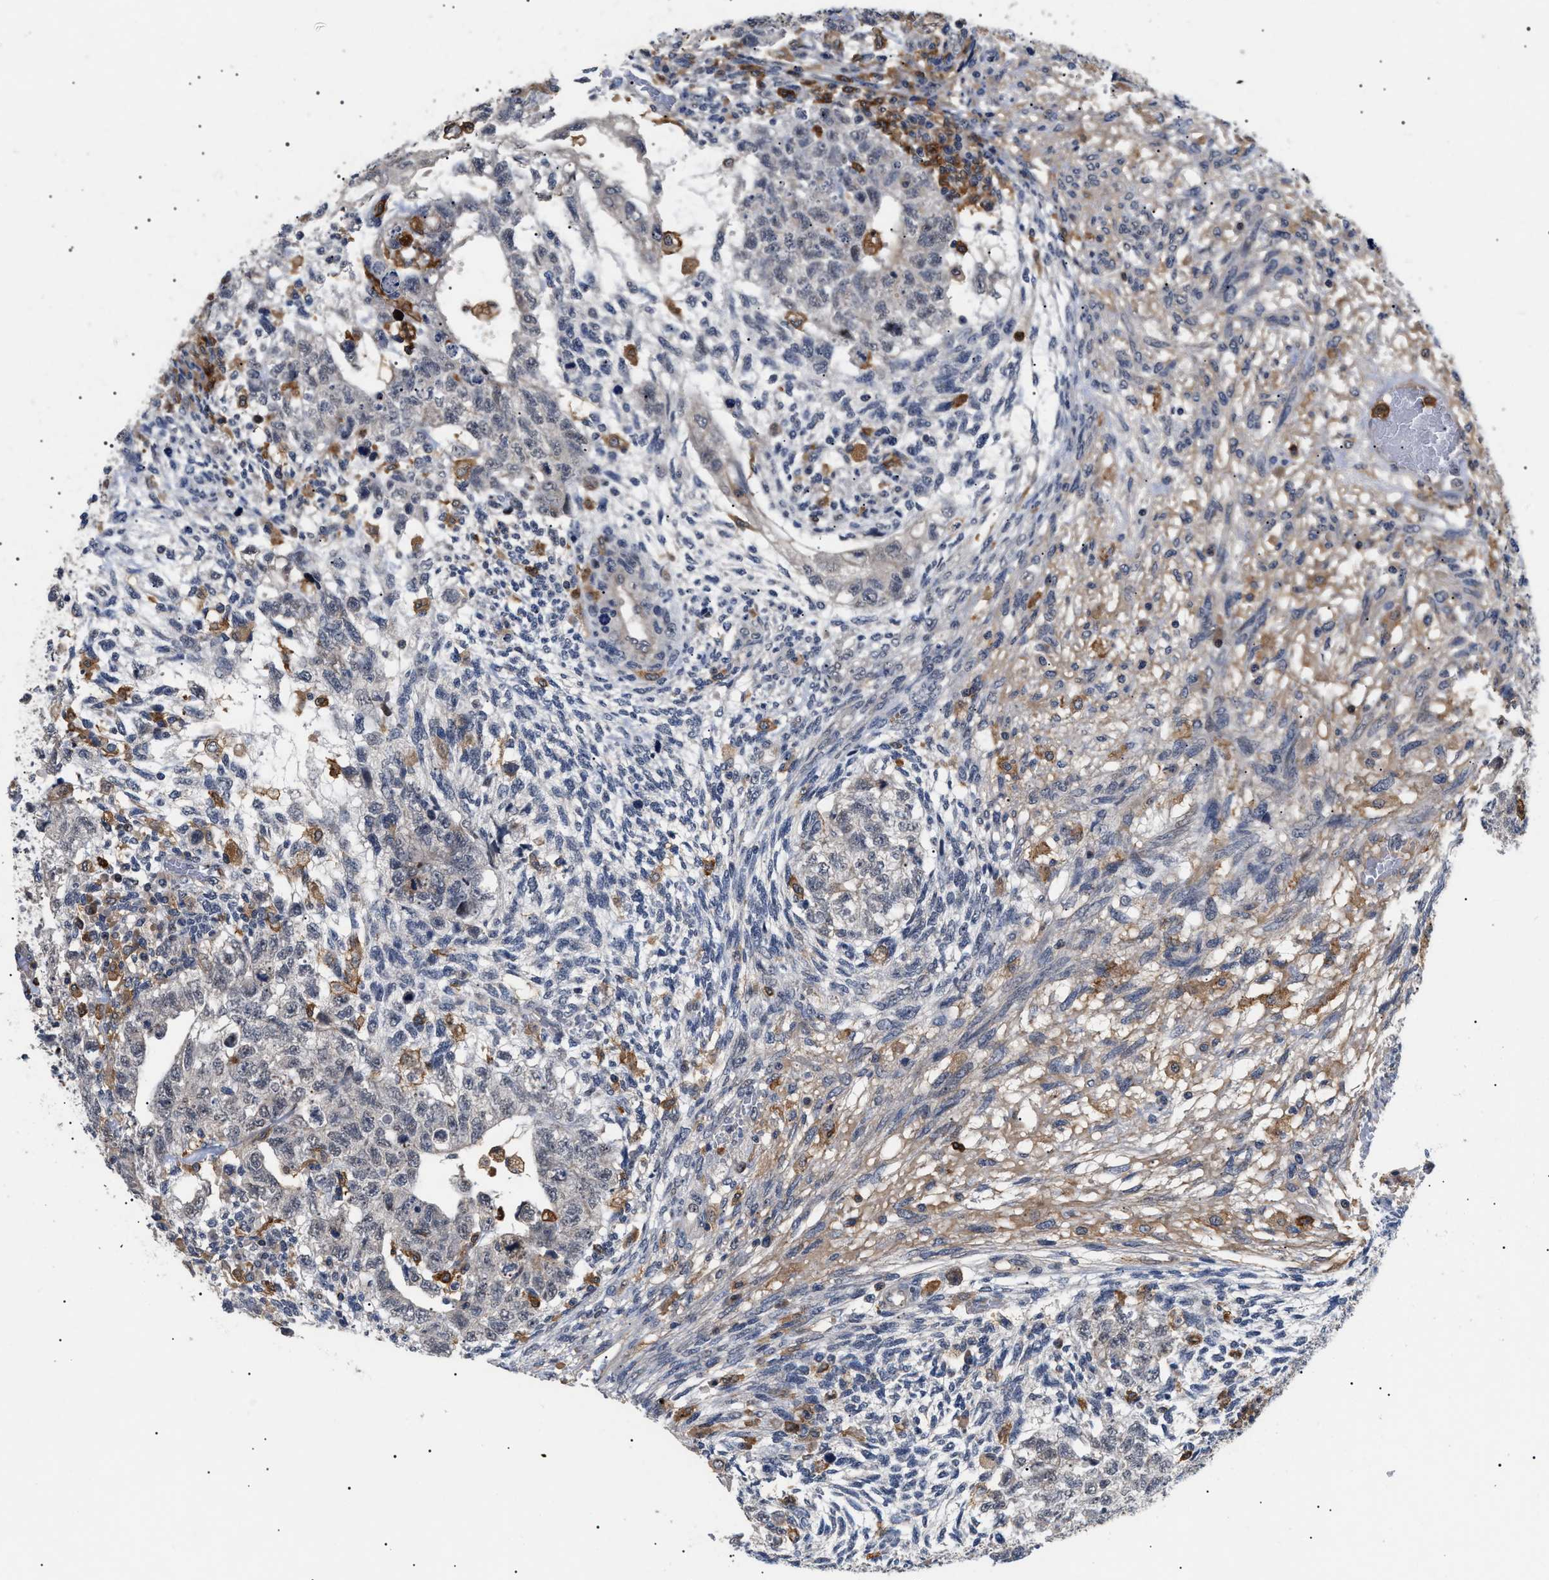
{"staining": {"intensity": "weak", "quantity": "<25%", "location": "cytoplasmic/membranous"}, "tissue": "testis cancer", "cell_type": "Tumor cells", "image_type": "cancer", "snomed": [{"axis": "morphology", "description": "Normal tissue, NOS"}, {"axis": "morphology", "description": "Carcinoma, Embryonal, NOS"}, {"axis": "topography", "description": "Testis"}], "caption": "Micrograph shows no protein staining in tumor cells of testis cancer tissue.", "gene": "CD300A", "patient": {"sex": "male", "age": 36}}